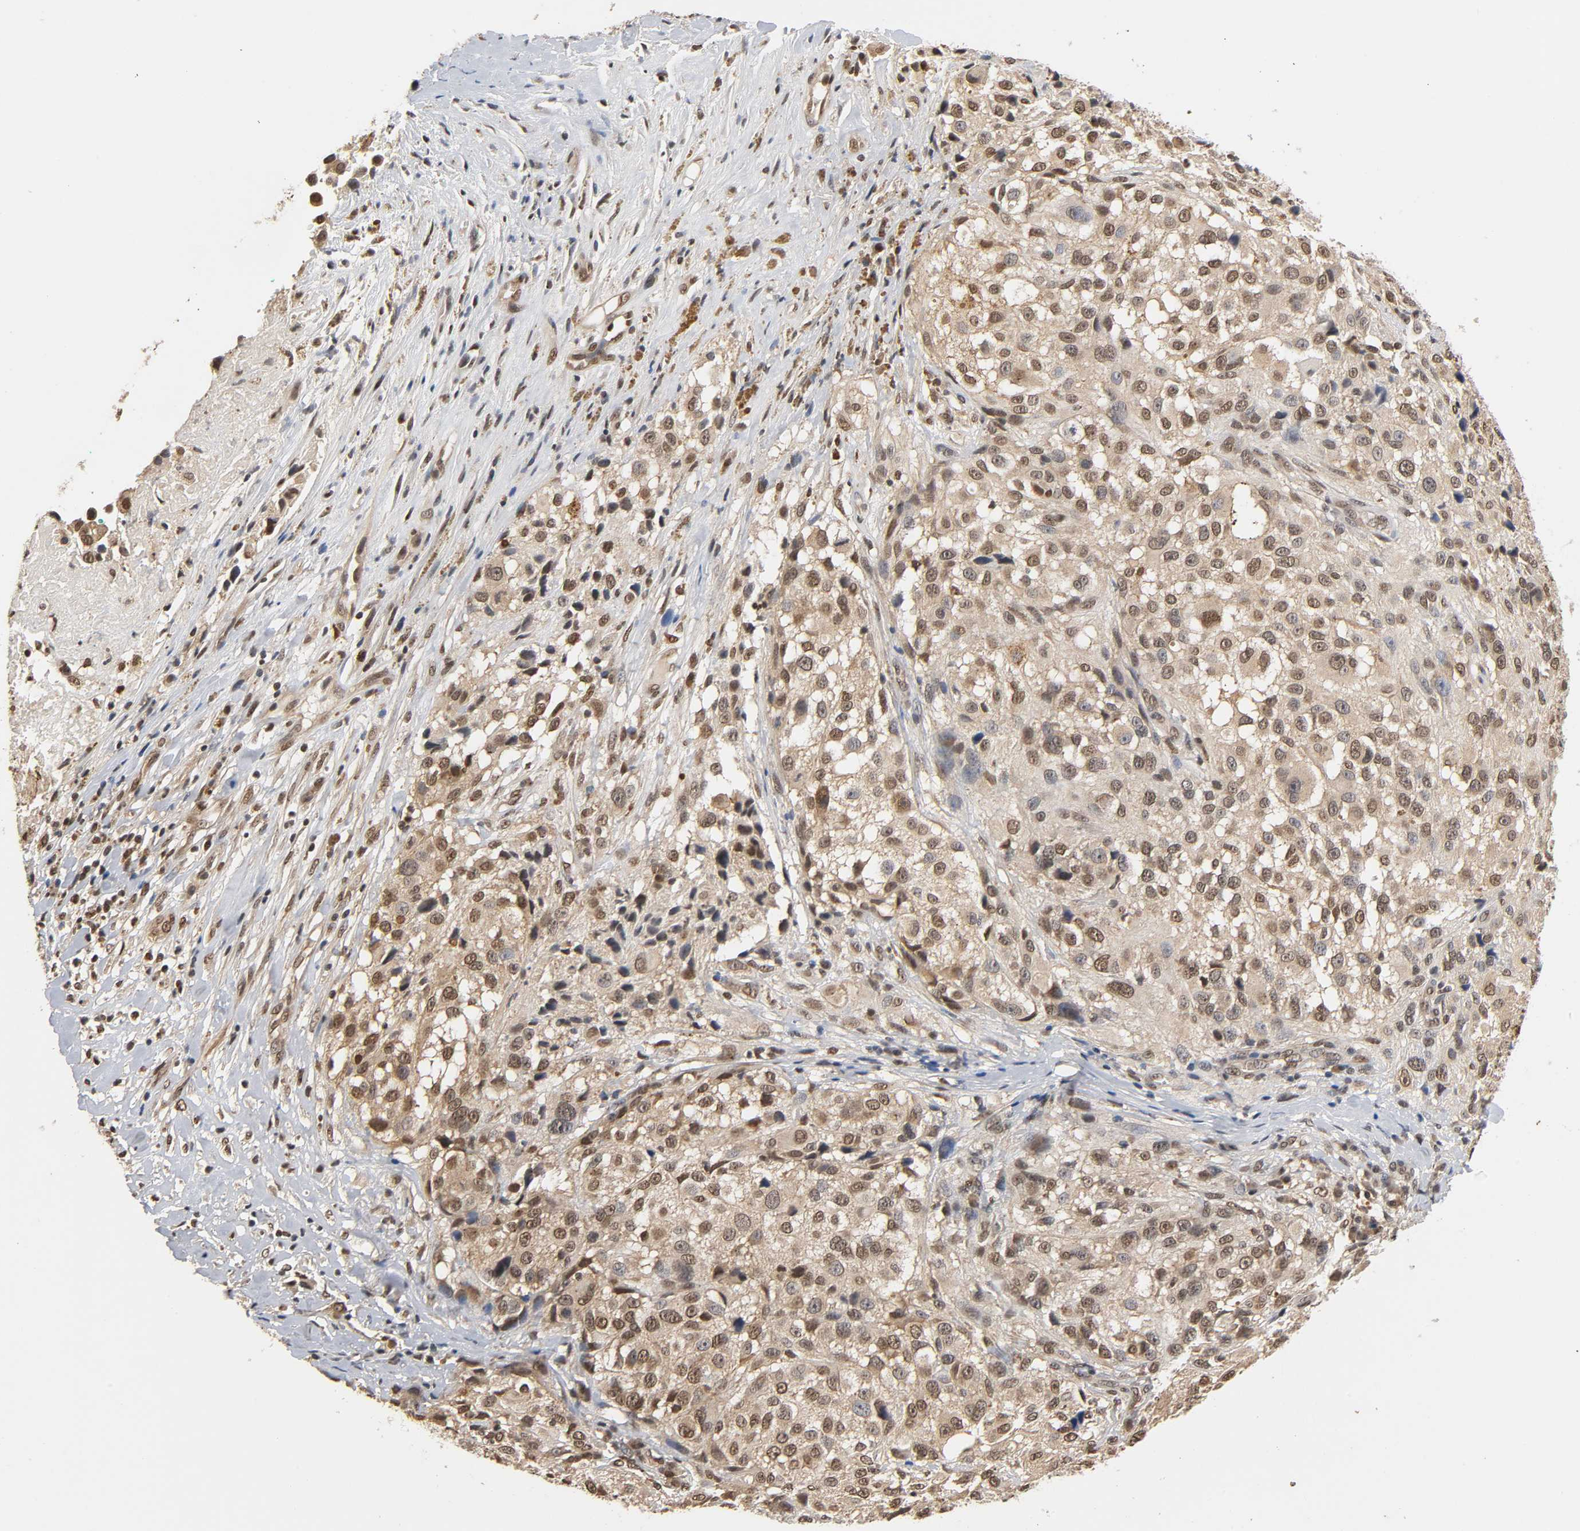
{"staining": {"intensity": "moderate", "quantity": "25%-75%", "location": "cytoplasmic/membranous,nuclear"}, "tissue": "melanoma", "cell_type": "Tumor cells", "image_type": "cancer", "snomed": [{"axis": "morphology", "description": "Necrosis, NOS"}, {"axis": "morphology", "description": "Malignant melanoma, NOS"}, {"axis": "topography", "description": "Skin"}], "caption": "The micrograph shows a brown stain indicating the presence of a protein in the cytoplasmic/membranous and nuclear of tumor cells in malignant melanoma.", "gene": "UBC", "patient": {"sex": "female", "age": 87}}